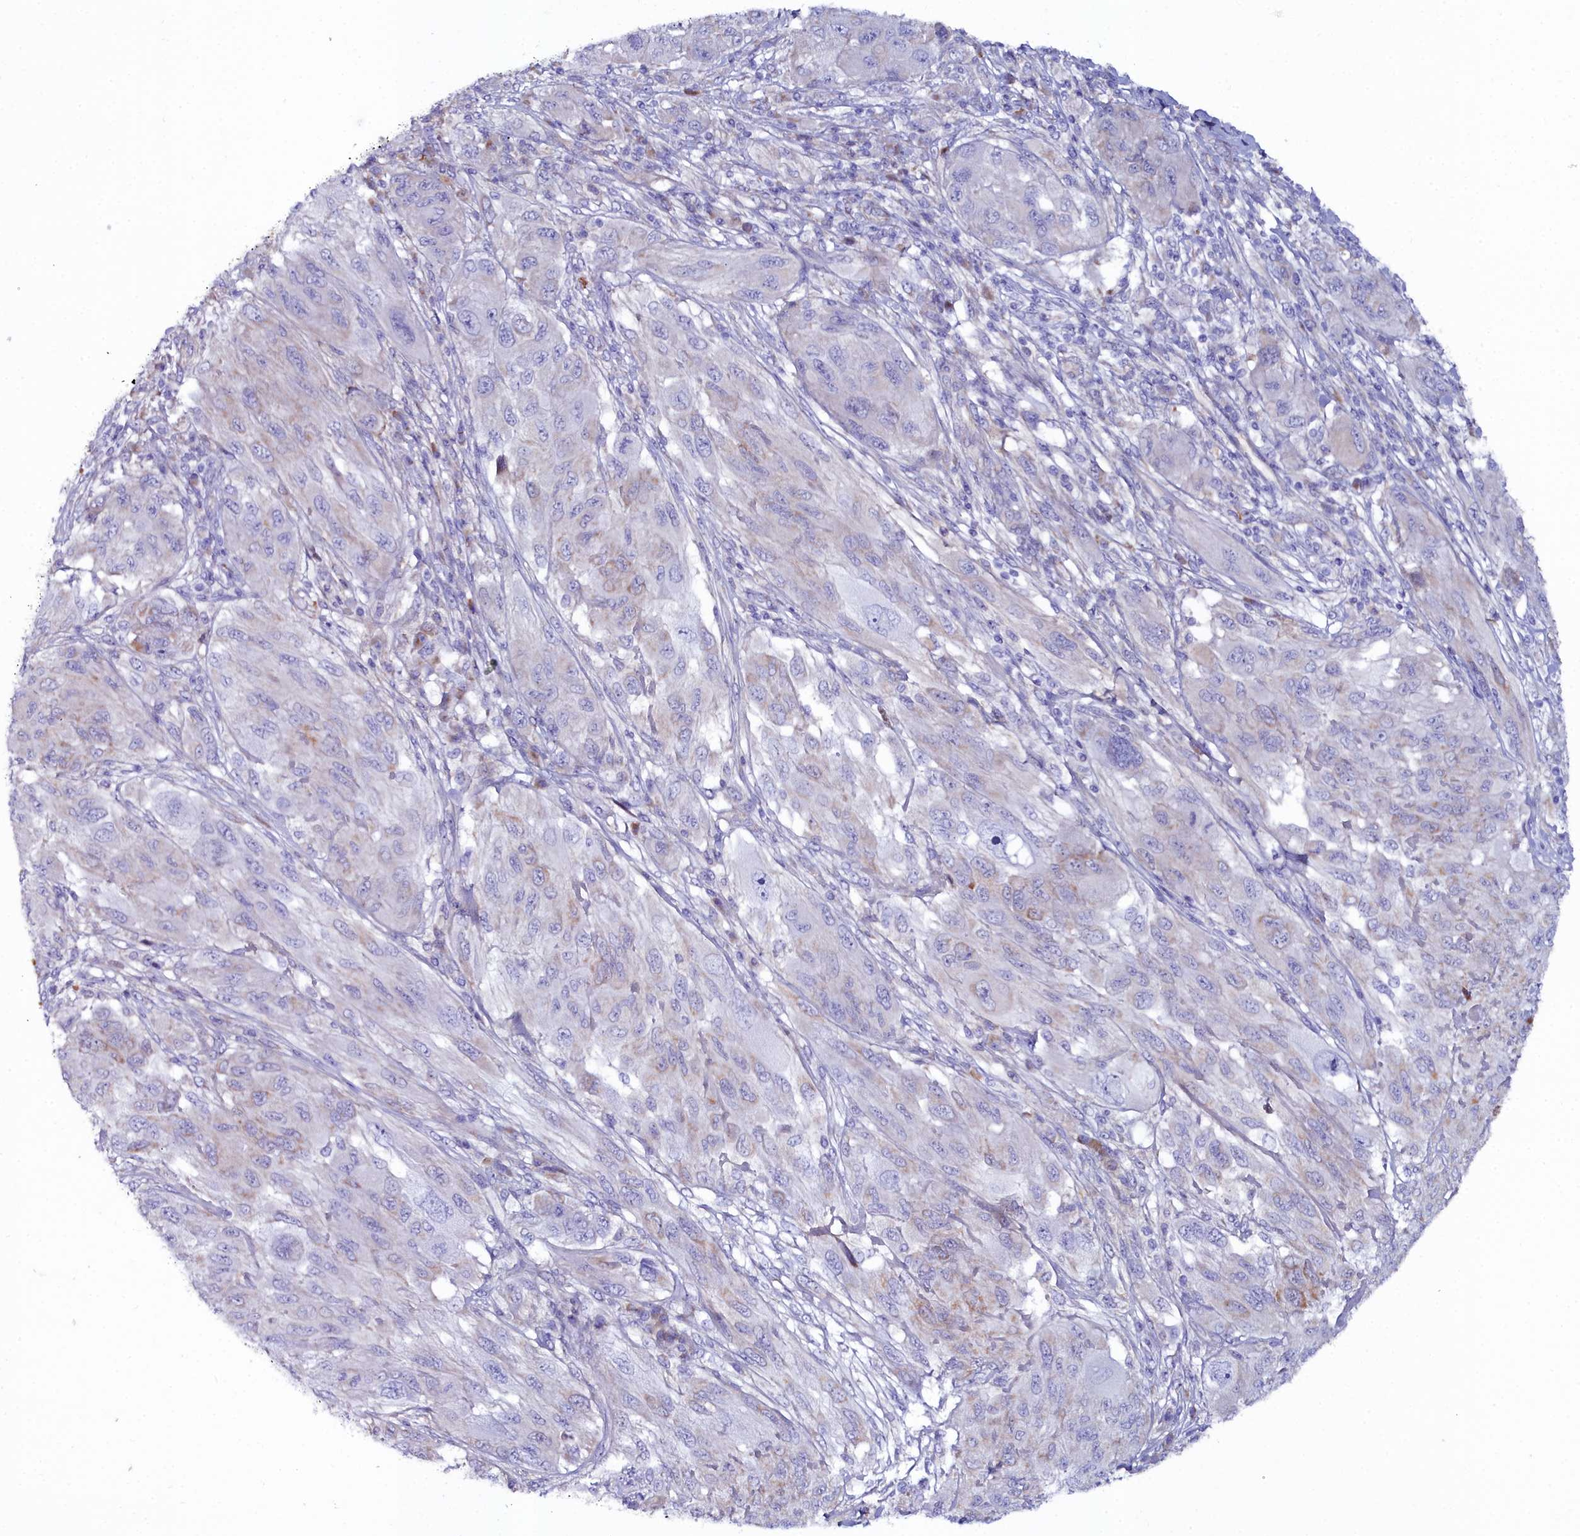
{"staining": {"intensity": "negative", "quantity": "none", "location": "none"}, "tissue": "melanoma", "cell_type": "Tumor cells", "image_type": "cancer", "snomed": [{"axis": "morphology", "description": "Malignant melanoma, NOS"}, {"axis": "topography", "description": "Skin"}], "caption": "Immunohistochemical staining of melanoma displays no significant positivity in tumor cells. The staining is performed using DAB brown chromogen with nuclei counter-stained in using hematoxylin.", "gene": "SLC49A3", "patient": {"sex": "female", "age": 91}}